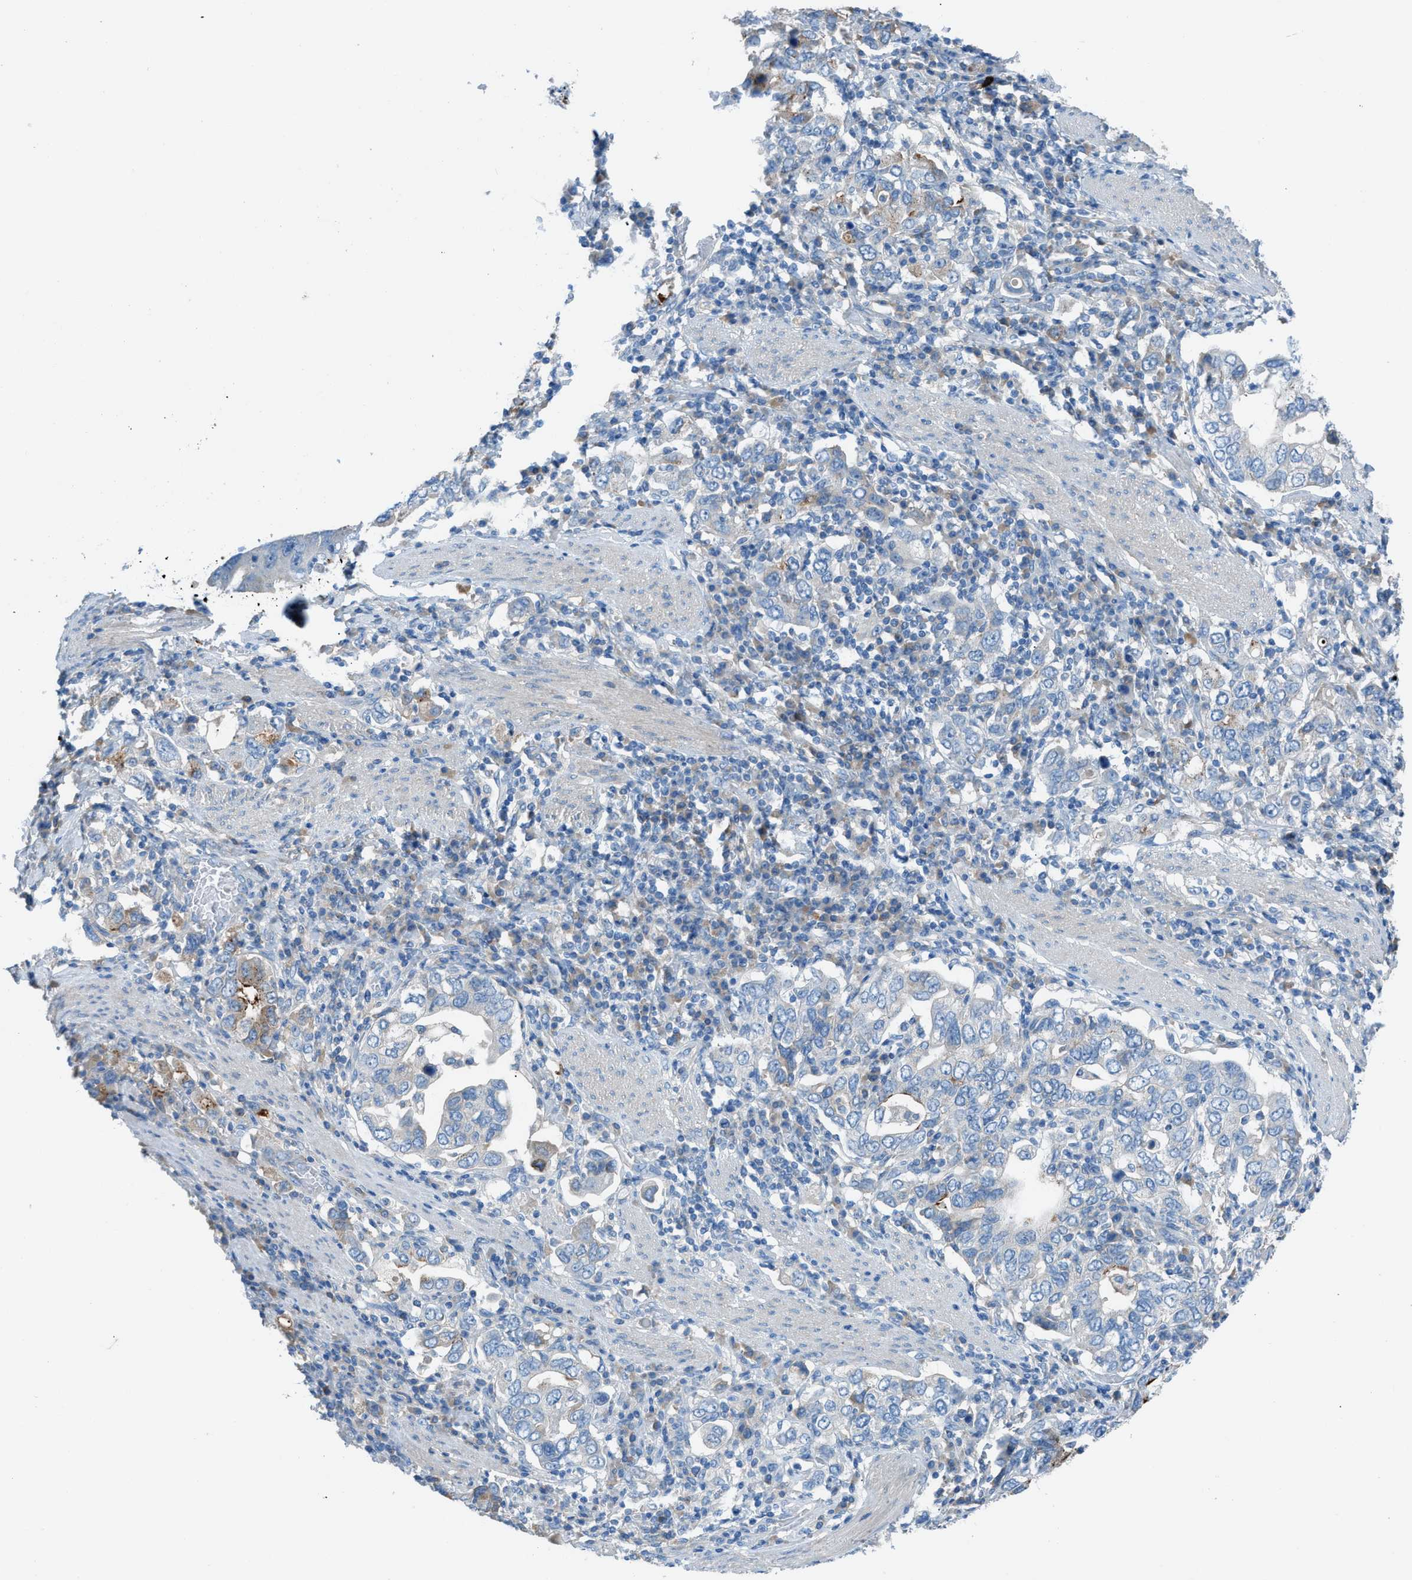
{"staining": {"intensity": "negative", "quantity": "none", "location": "none"}, "tissue": "stomach cancer", "cell_type": "Tumor cells", "image_type": "cancer", "snomed": [{"axis": "morphology", "description": "Adenocarcinoma, NOS"}, {"axis": "topography", "description": "Stomach, upper"}], "caption": "Immunohistochemistry (IHC) photomicrograph of stomach adenocarcinoma stained for a protein (brown), which reveals no staining in tumor cells.", "gene": "C5AR2", "patient": {"sex": "male", "age": 62}}